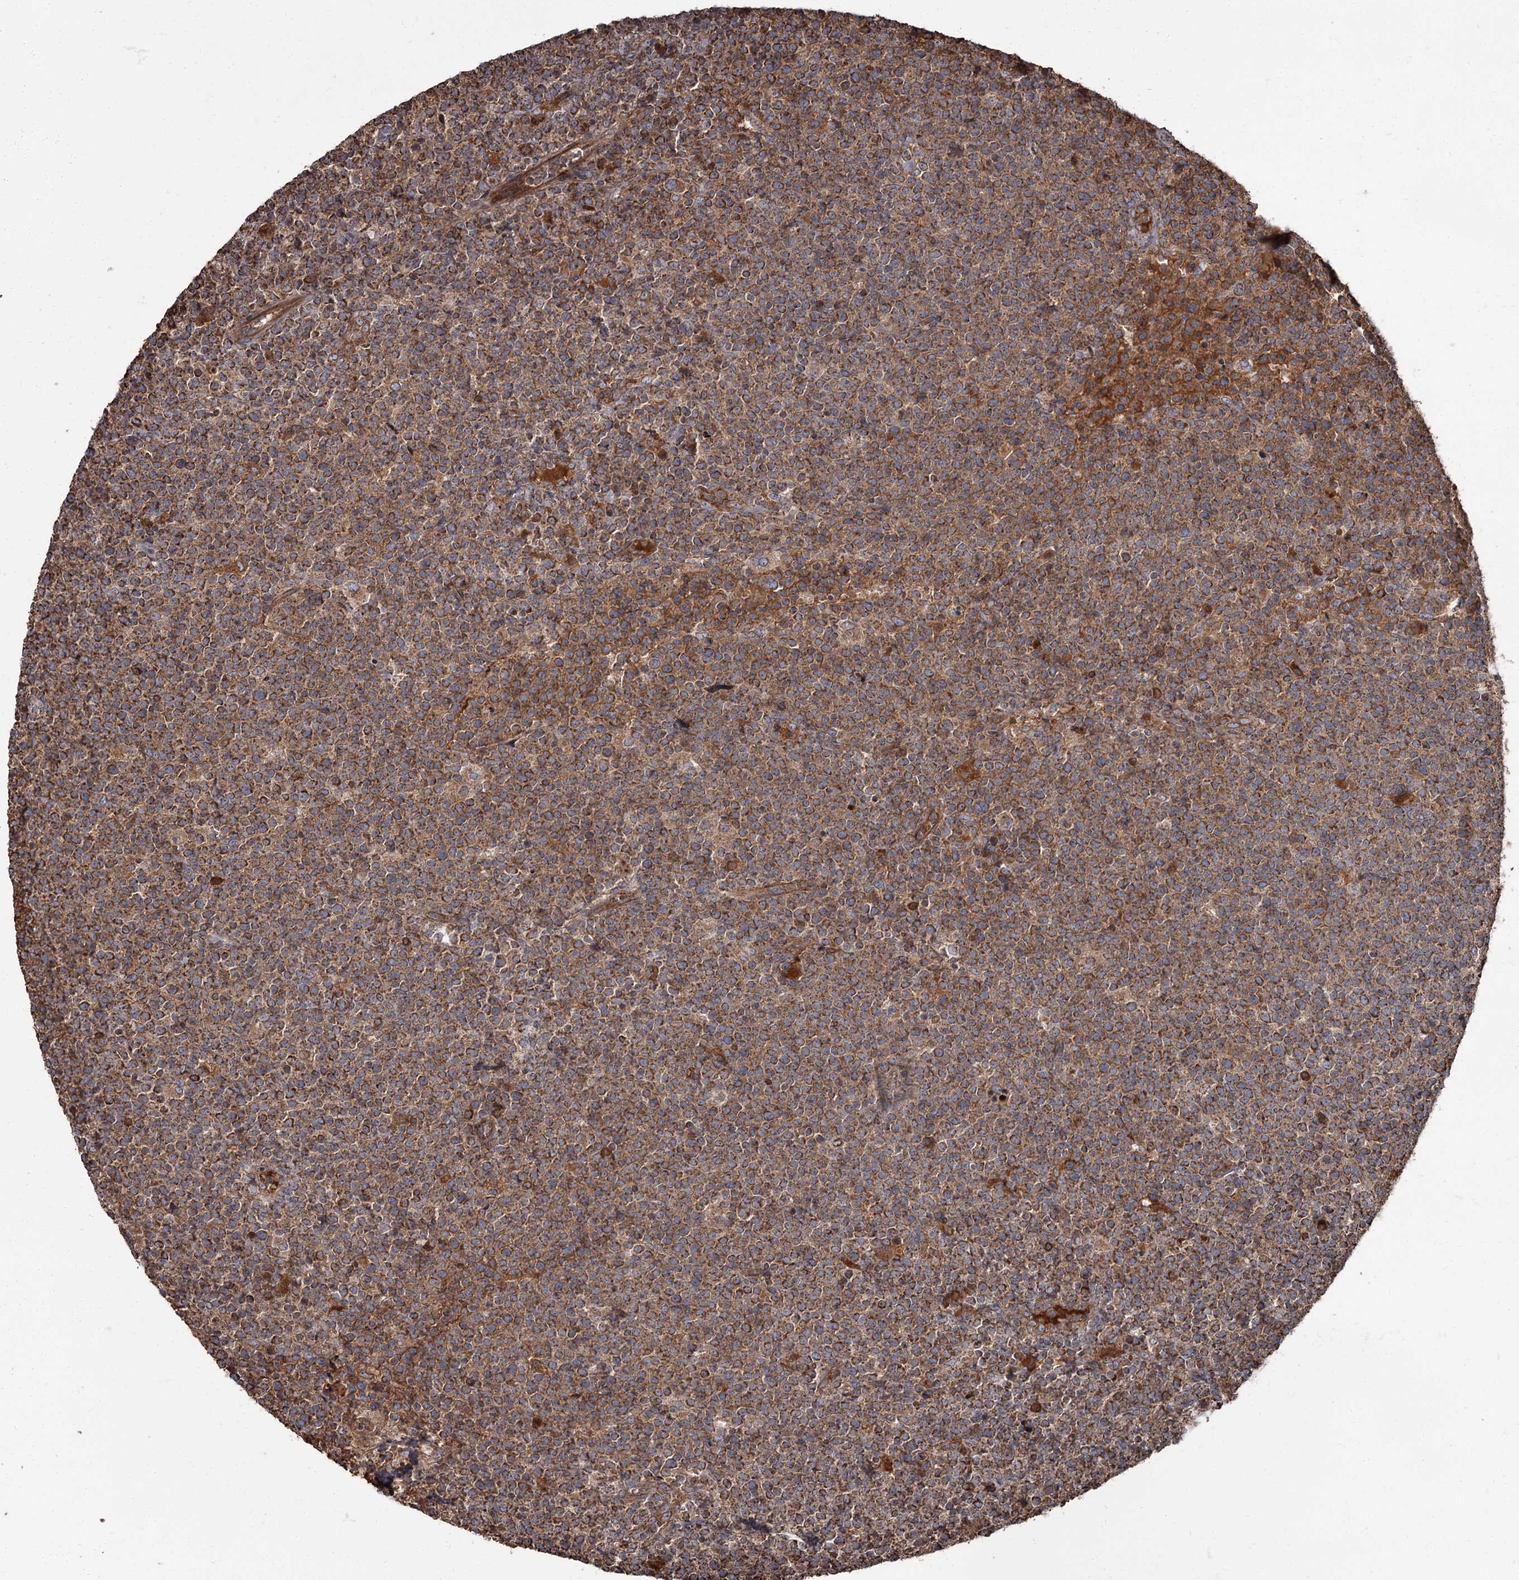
{"staining": {"intensity": "strong", "quantity": ">75%", "location": "cytoplasmic/membranous"}, "tissue": "lymphoma", "cell_type": "Tumor cells", "image_type": "cancer", "snomed": [{"axis": "morphology", "description": "Malignant lymphoma, non-Hodgkin's type, High grade"}, {"axis": "topography", "description": "Lymph node"}], "caption": "Immunohistochemical staining of human lymphoma demonstrates strong cytoplasmic/membranous protein staining in about >75% of tumor cells.", "gene": "THAP9", "patient": {"sex": "male", "age": 61}}